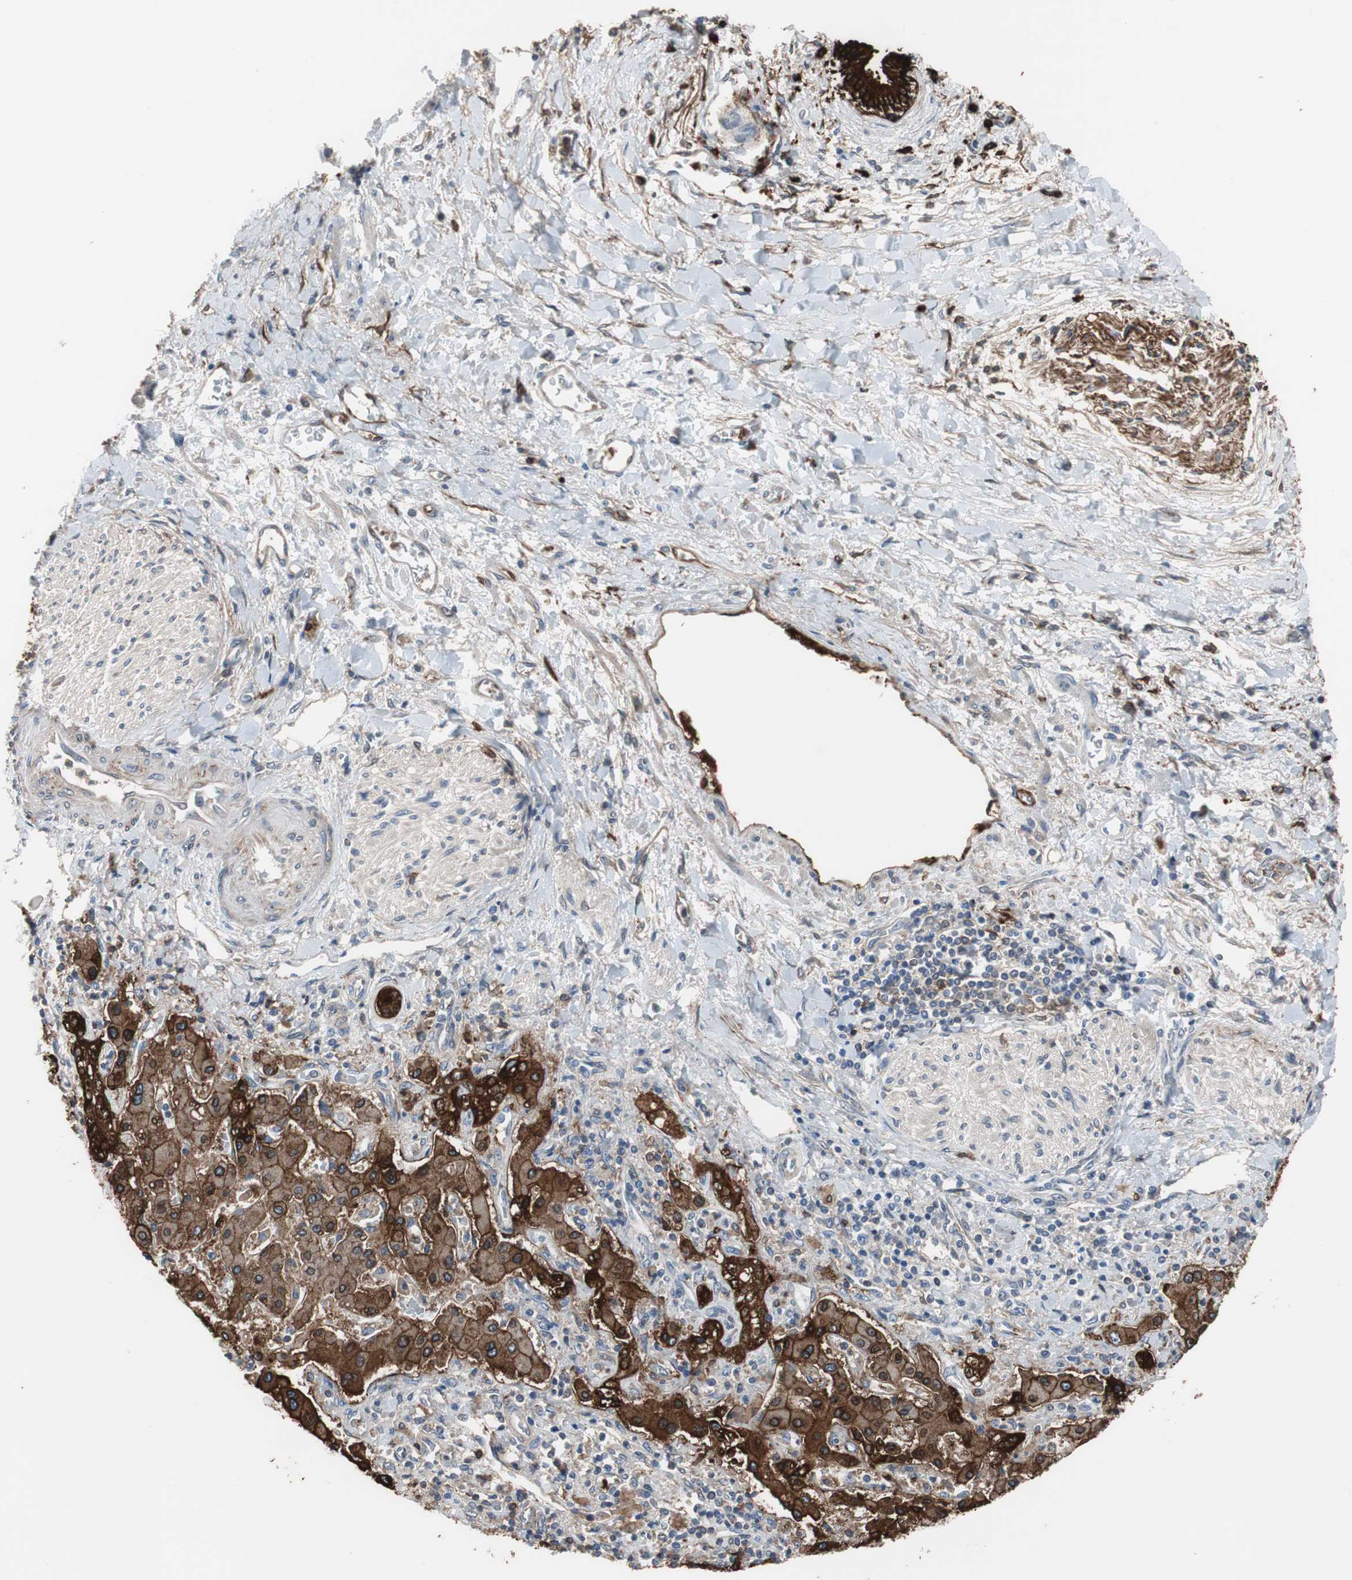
{"staining": {"intensity": "strong", "quantity": ">75%", "location": "cytoplasmic/membranous"}, "tissue": "liver cancer", "cell_type": "Tumor cells", "image_type": "cancer", "snomed": [{"axis": "morphology", "description": "Cholangiocarcinoma"}, {"axis": "topography", "description": "Liver"}], "caption": "This micrograph shows liver cancer stained with immunohistochemistry to label a protein in brown. The cytoplasmic/membranous of tumor cells show strong positivity for the protein. Nuclei are counter-stained blue.", "gene": "ANXA4", "patient": {"sex": "male", "age": 50}}